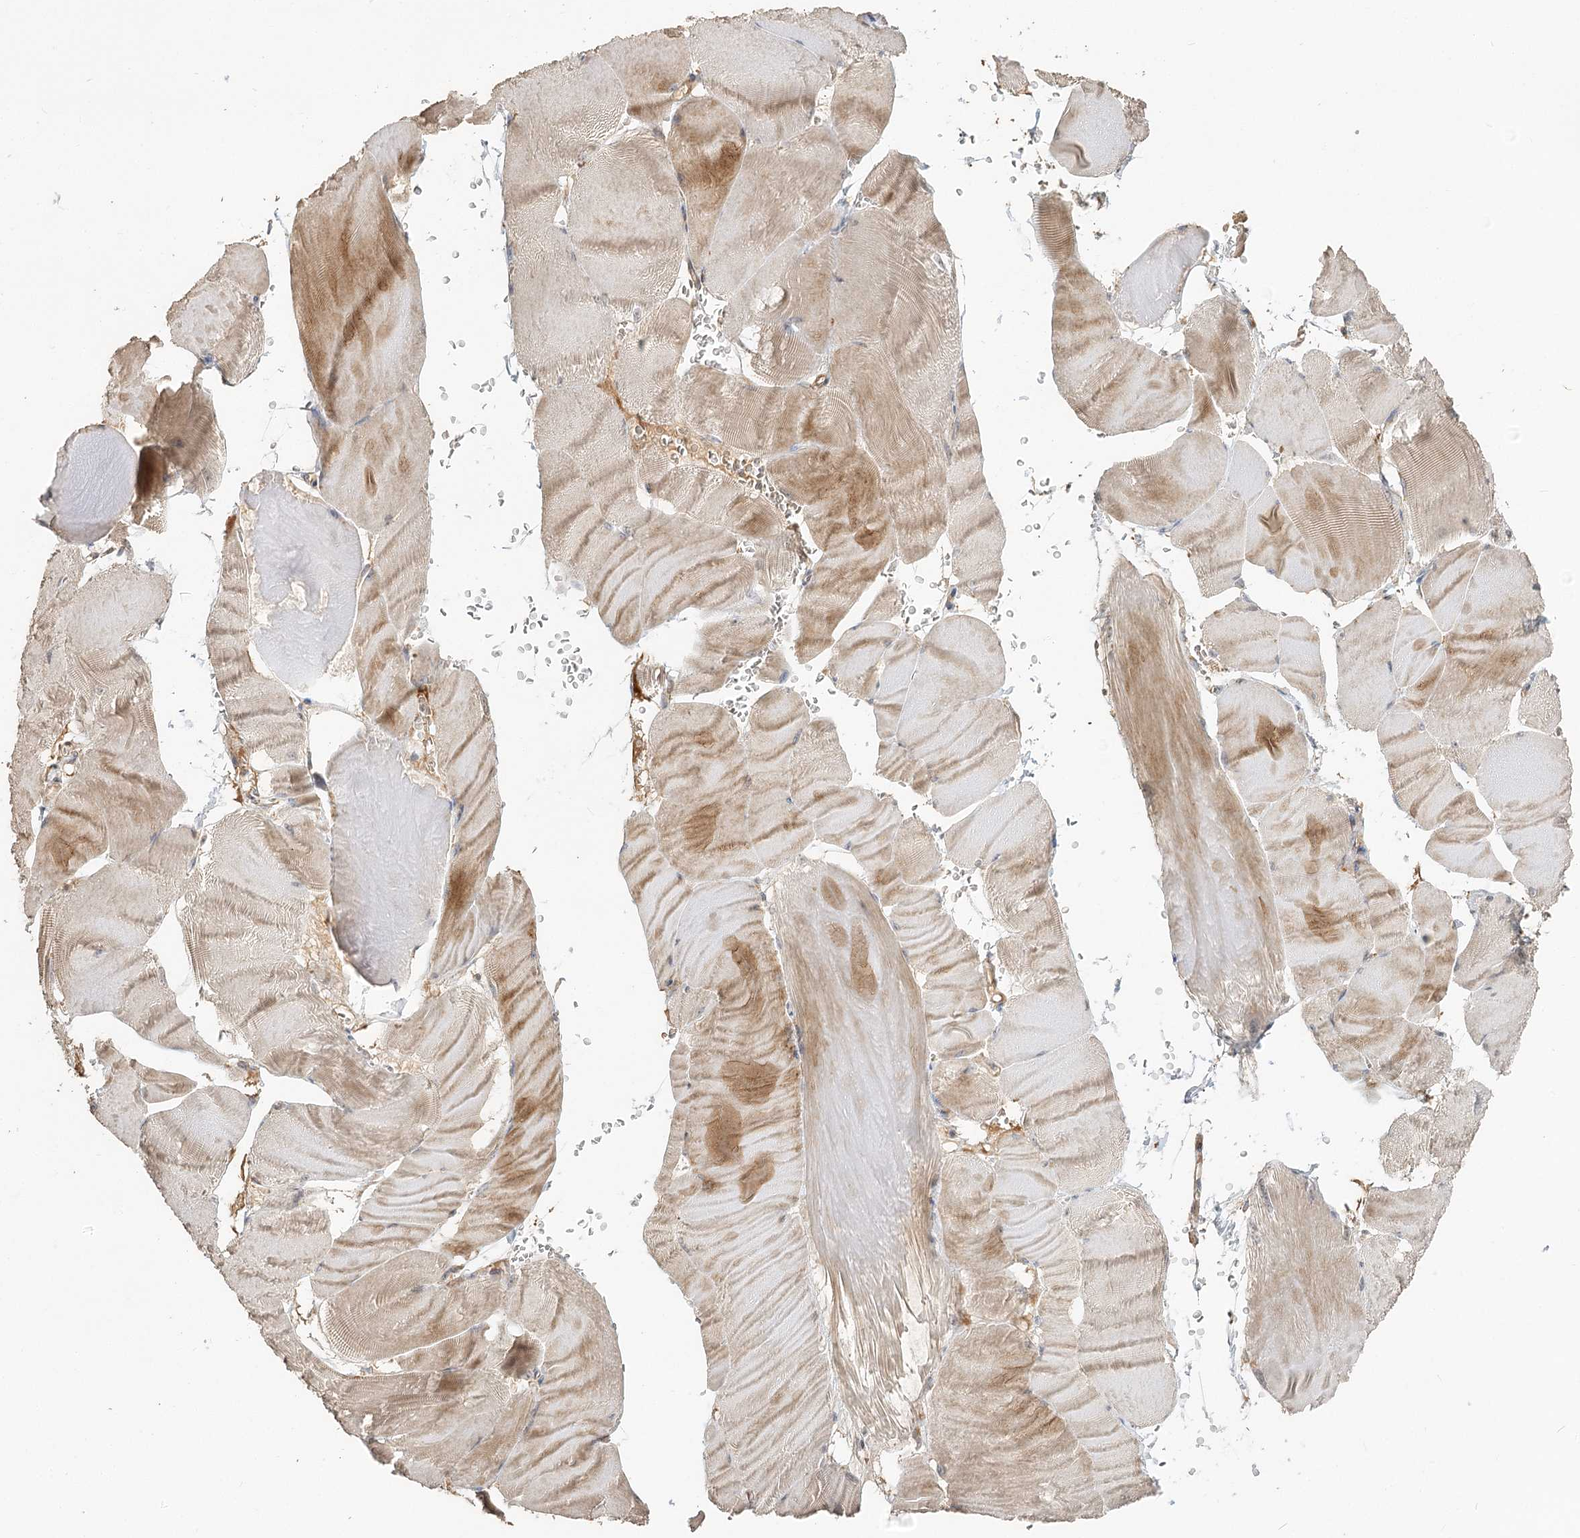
{"staining": {"intensity": "moderate", "quantity": "25%-75%", "location": "cytoplasmic/membranous"}, "tissue": "skeletal muscle", "cell_type": "Myocytes", "image_type": "normal", "snomed": [{"axis": "morphology", "description": "Normal tissue, NOS"}, {"axis": "morphology", "description": "Basal cell carcinoma"}, {"axis": "topography", "description": "Skeletal muscle"}], "caption": "Unremarkable skeletal muscle exhibits moderate cytoplasmic/membranous staining in about 25%-75% of myocytes (DAB (3,3'-diaminobenzidine) IHC with brightfield microscopy, high magnification)..", "gene": "GUCY2C", "patient": {"sex": "female", "age": 64}}